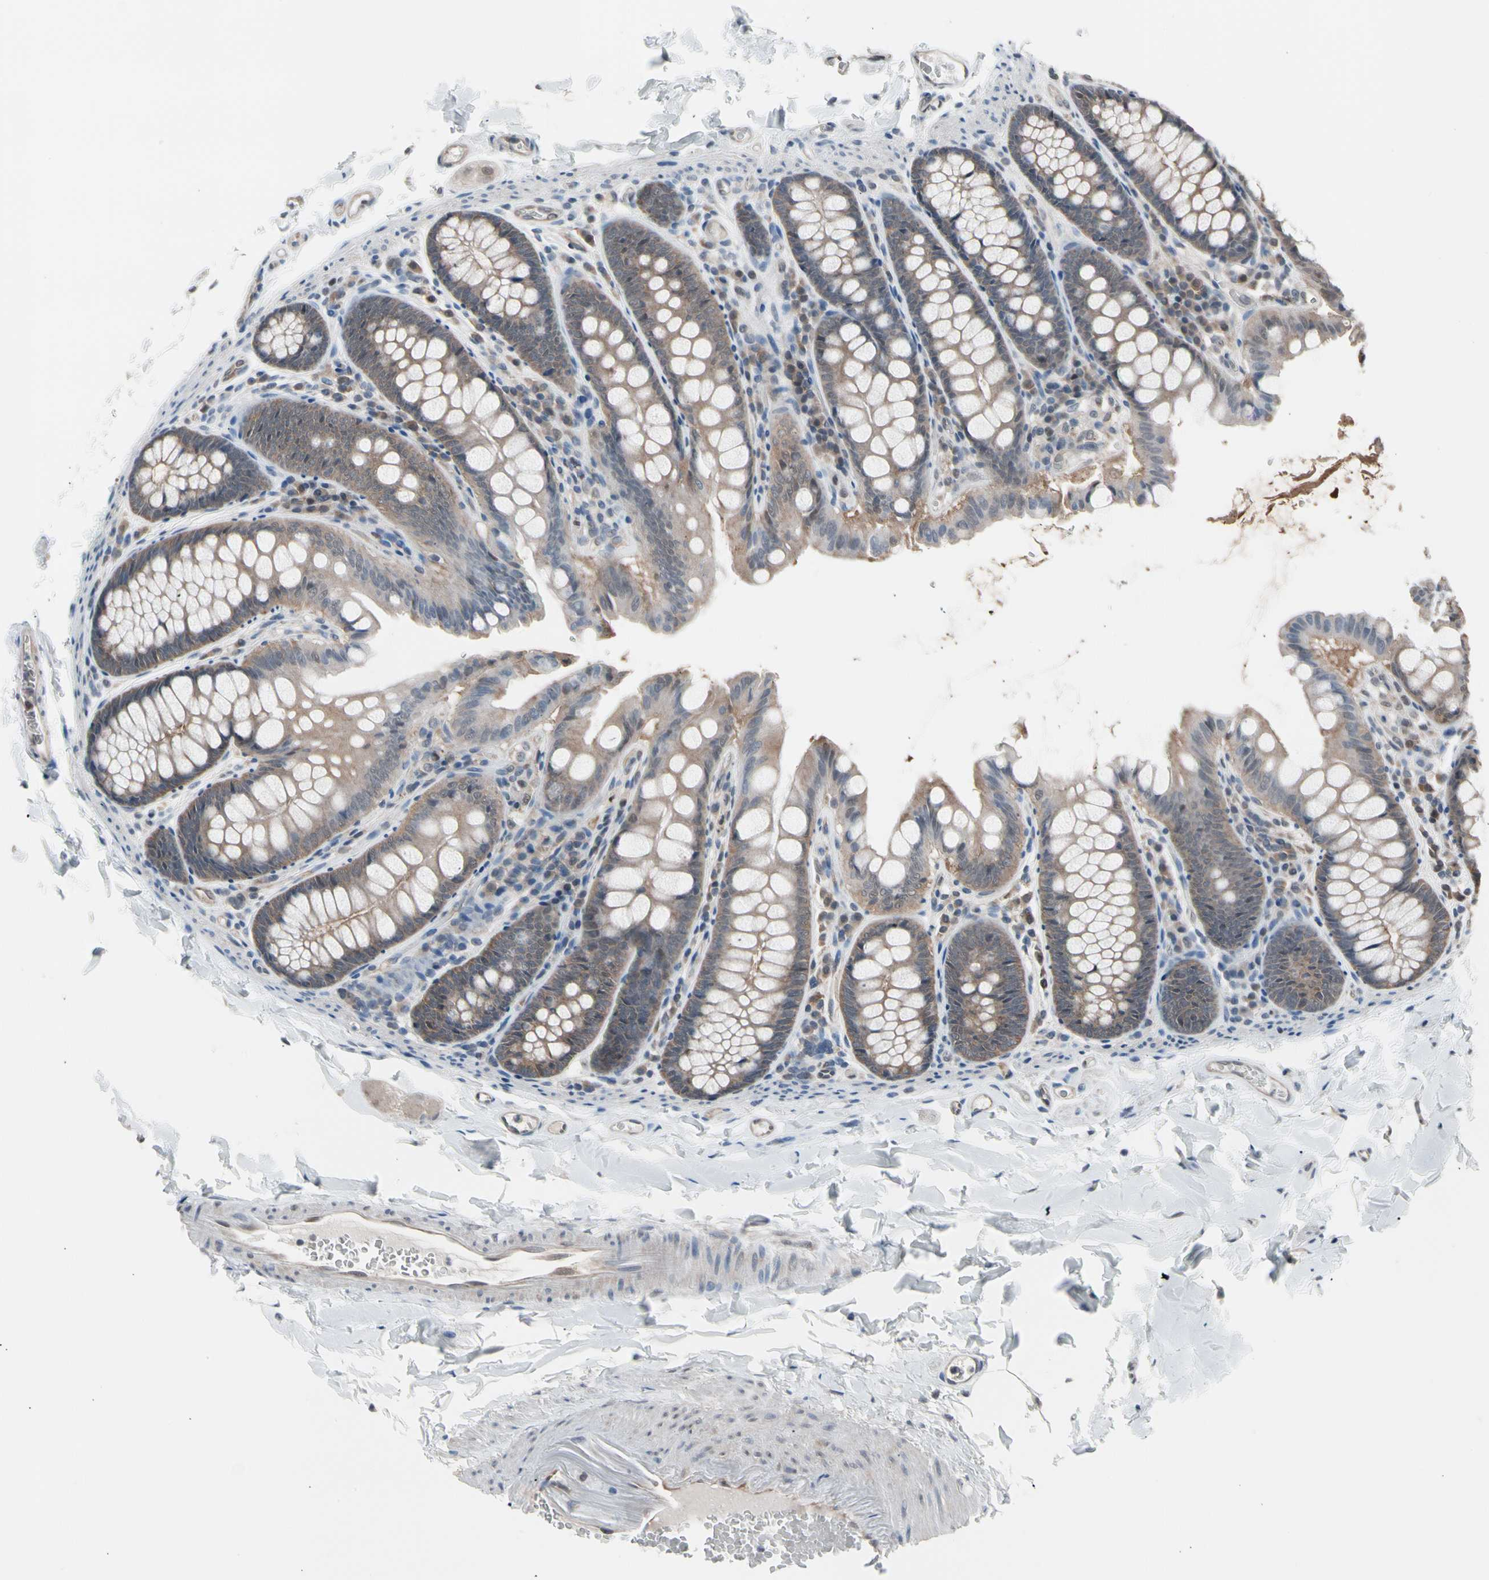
{"staining": {"intensity": "weak", "quantity": "25%-75%", "location": "cytoplasmic/membranous,nuclear"}, "tissue": "colon", "cell_type": "Endothelial cells", "image_type": "normal", "snomed": [{"axis": "morphology", "description": "Normal tissue, NOS"}, {"axis": "topography", "description": "Colon"}], "caption": "Unremarkable colon demonstrates weak cytoplasmic/membranous,nuclear staining in approximately 25%-75% of endothelial cells (DAB IHC with brightfield microscopy, high magnification)..", "gene": "ENSG00000256646", "patient": {"sex": "female", "age": 61}}